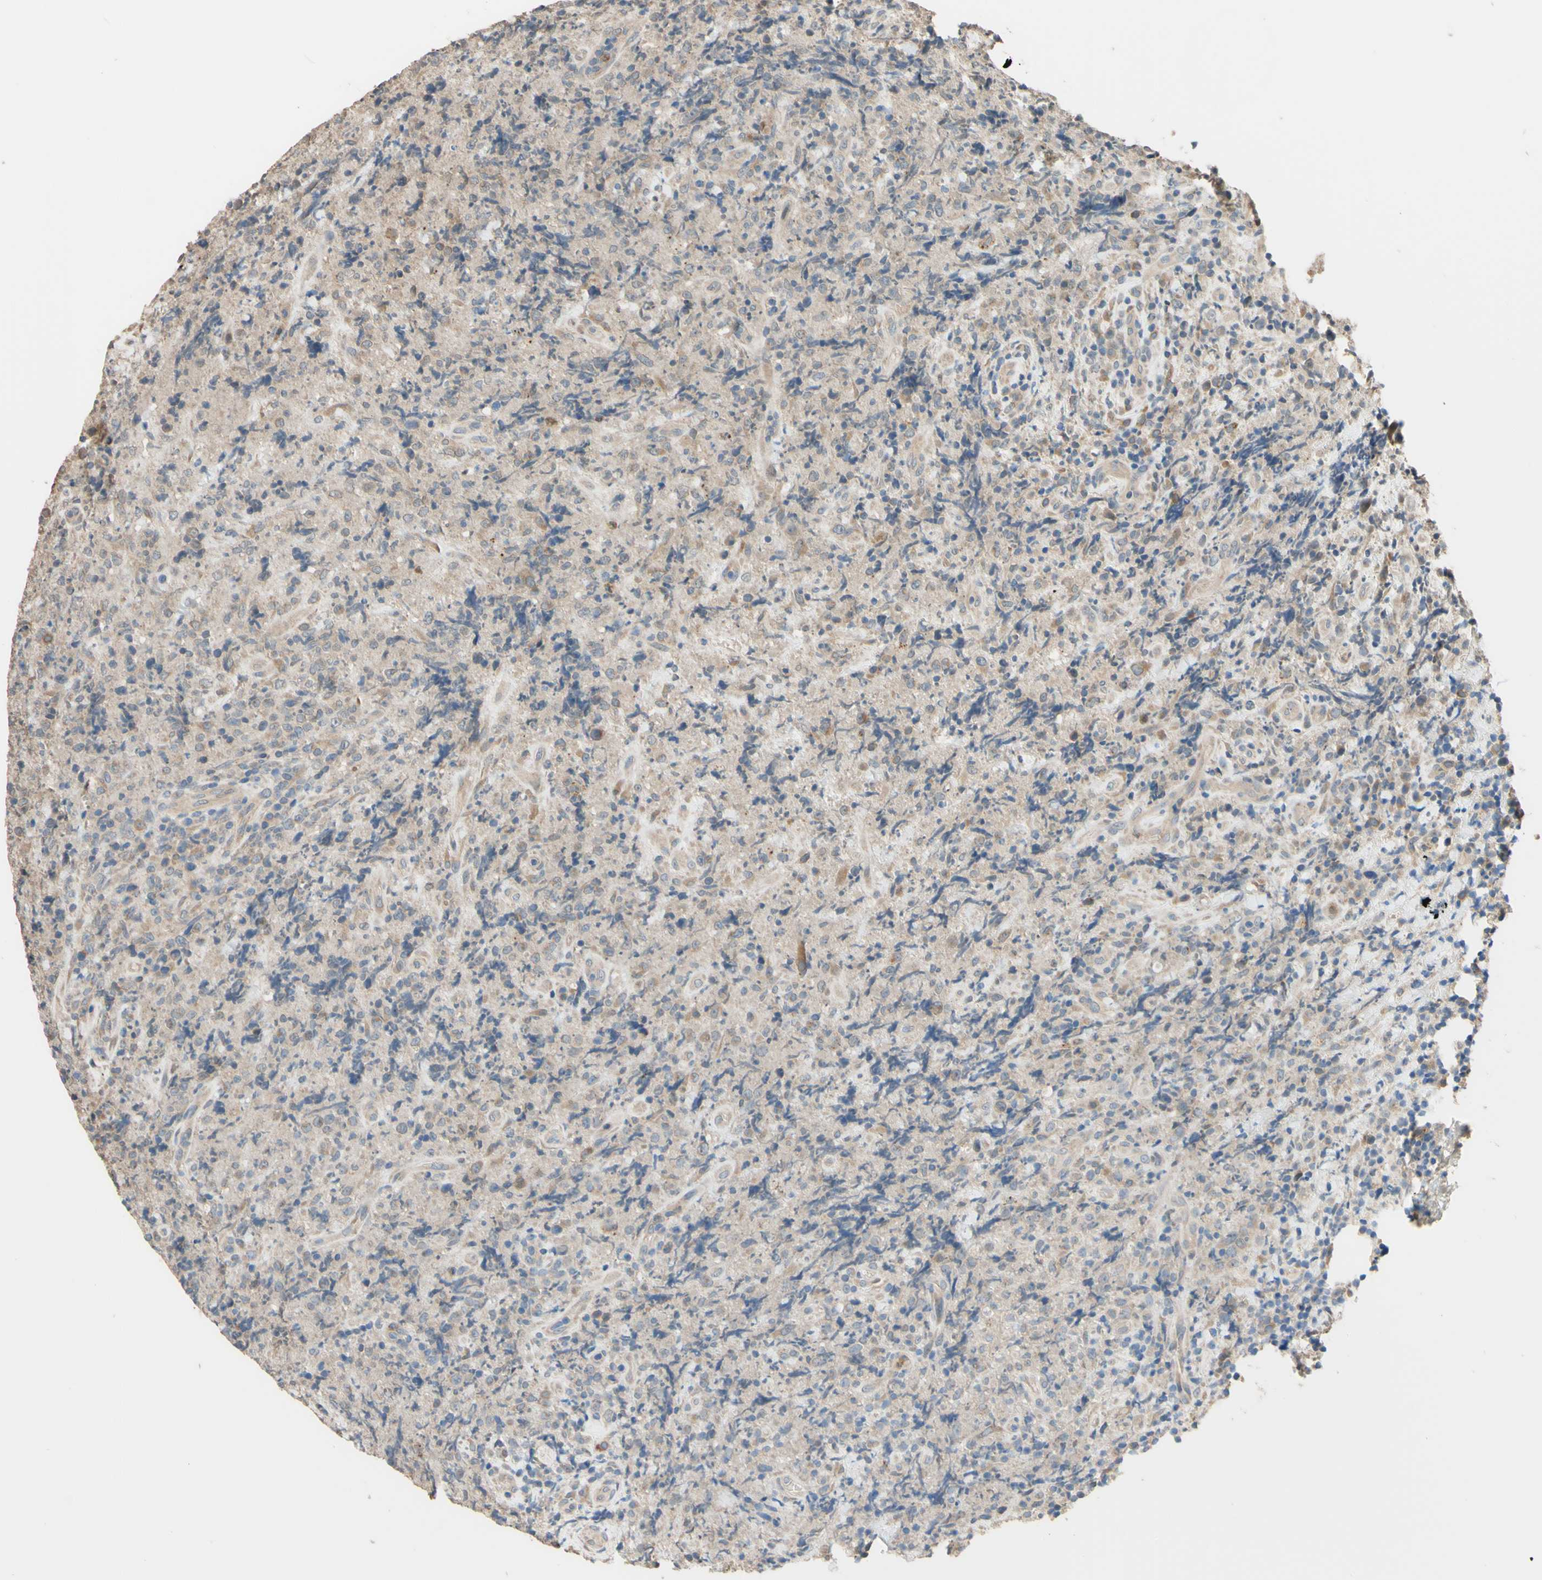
{"staining": {"intensity": "weak", "quantity": "<25%", "location": "cytoplasmic/membranous"}, "tissue": "lymphoma", "cell_type": "Tumor cells", "image_type": "cancer", "snomed": [{"axis": "morphology", "description": "Malignant lymphoma, non-Hodgkin's type, High grade"}, {"axis": "topography", "description": "Tonsil"}], "caption": "IHC of human lymphoma demonstrates no positivity in tumor cells.", "gene": "SMIM19", "patient": {"sex": "female", "age": 36}}